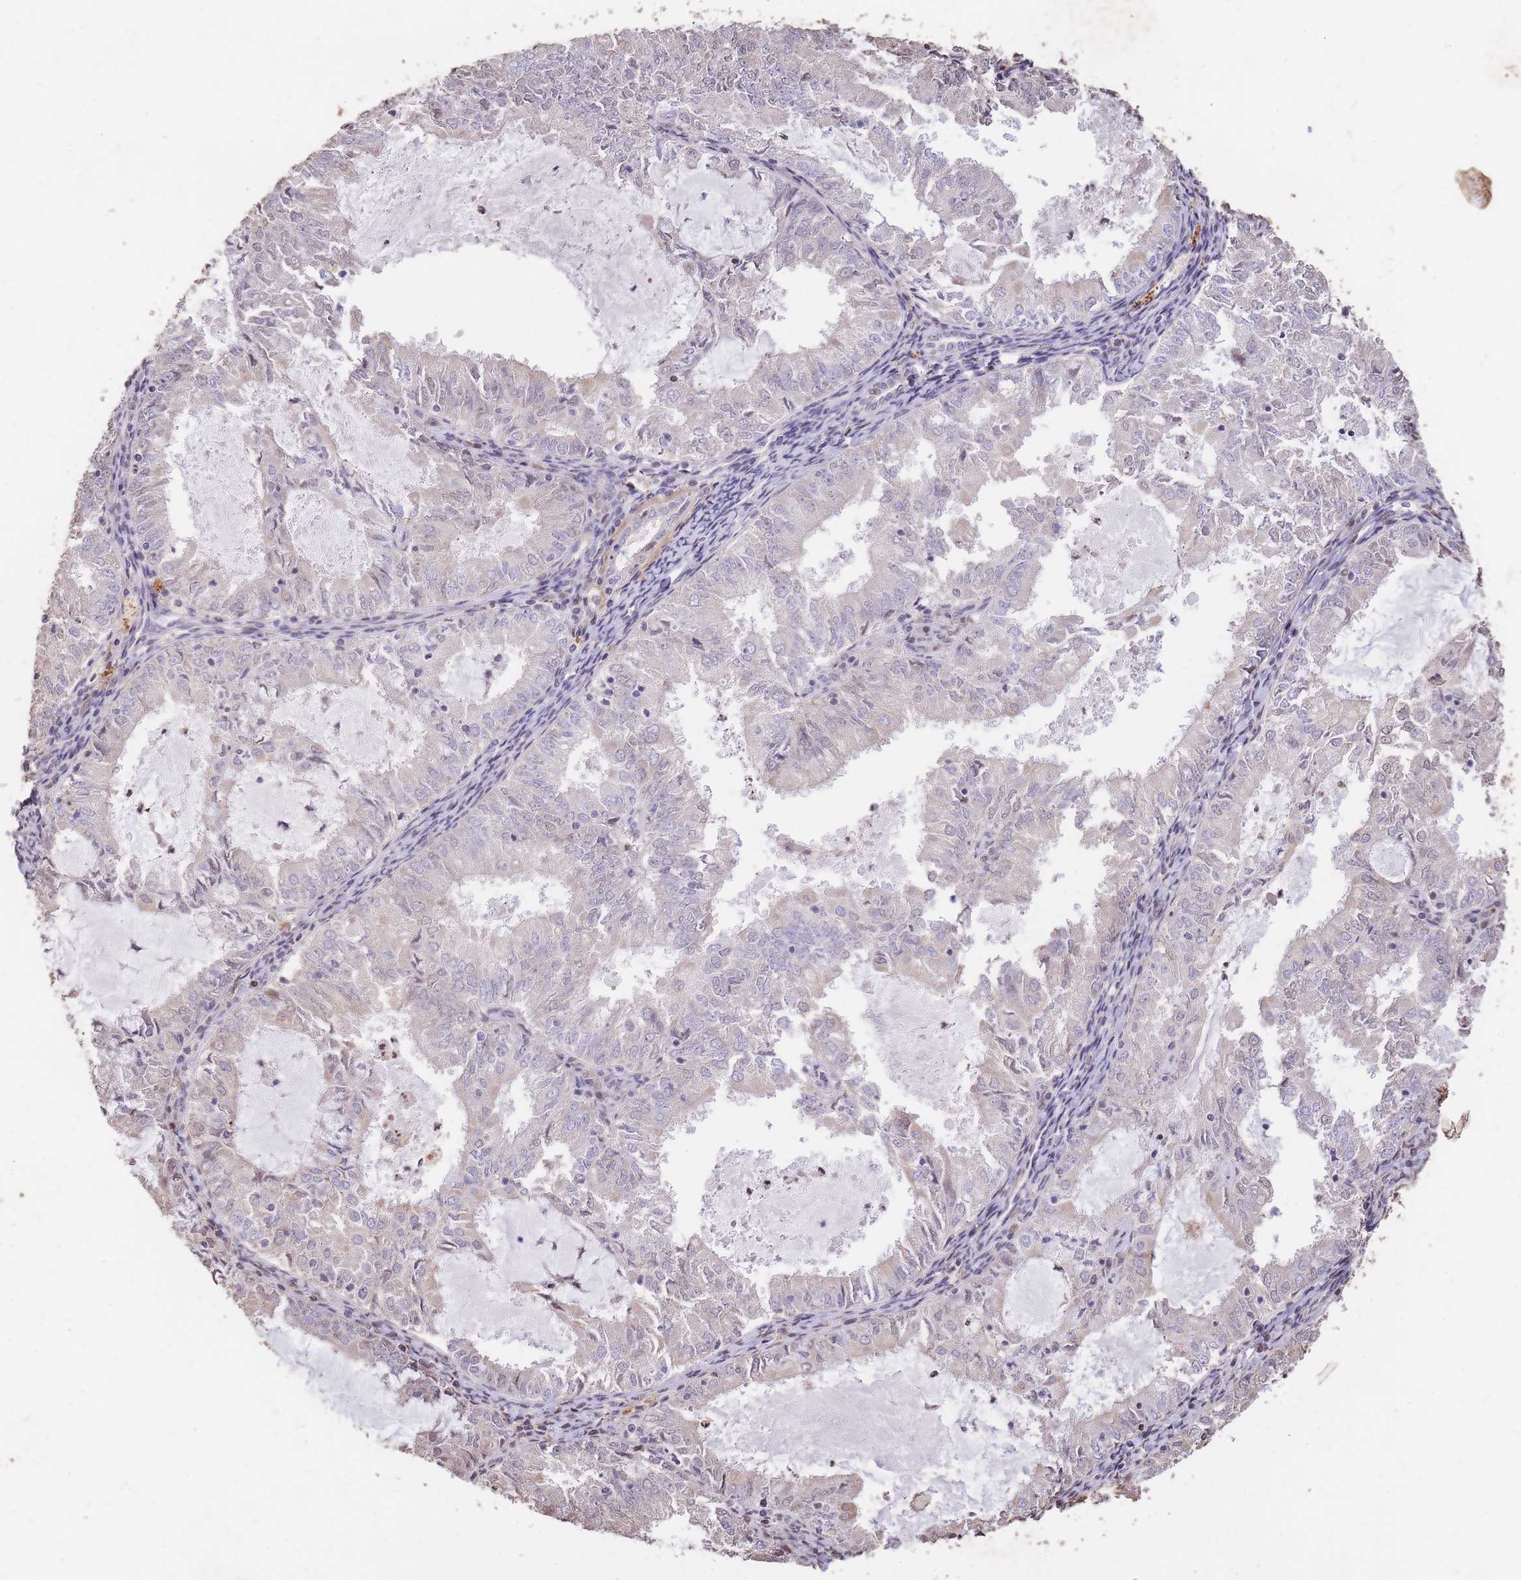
{"staining": {"intensity": "negative", "quantity": "none", "location": "none"}, "tissue": "endometrial cancer", "cell_type": "Tumor cells", "image_type": "cancer", "snomed": [{"axis": "morphology", "description": "Adenocarcinoma, NOS"}, {"axis": "topography", "description": "Endometrium"}], "caption": "Tumor cells show no significant expression in endometrial adenocarcinoma.", "gene": "RGS14", "patient": {"sex": "female", "age": 57}}